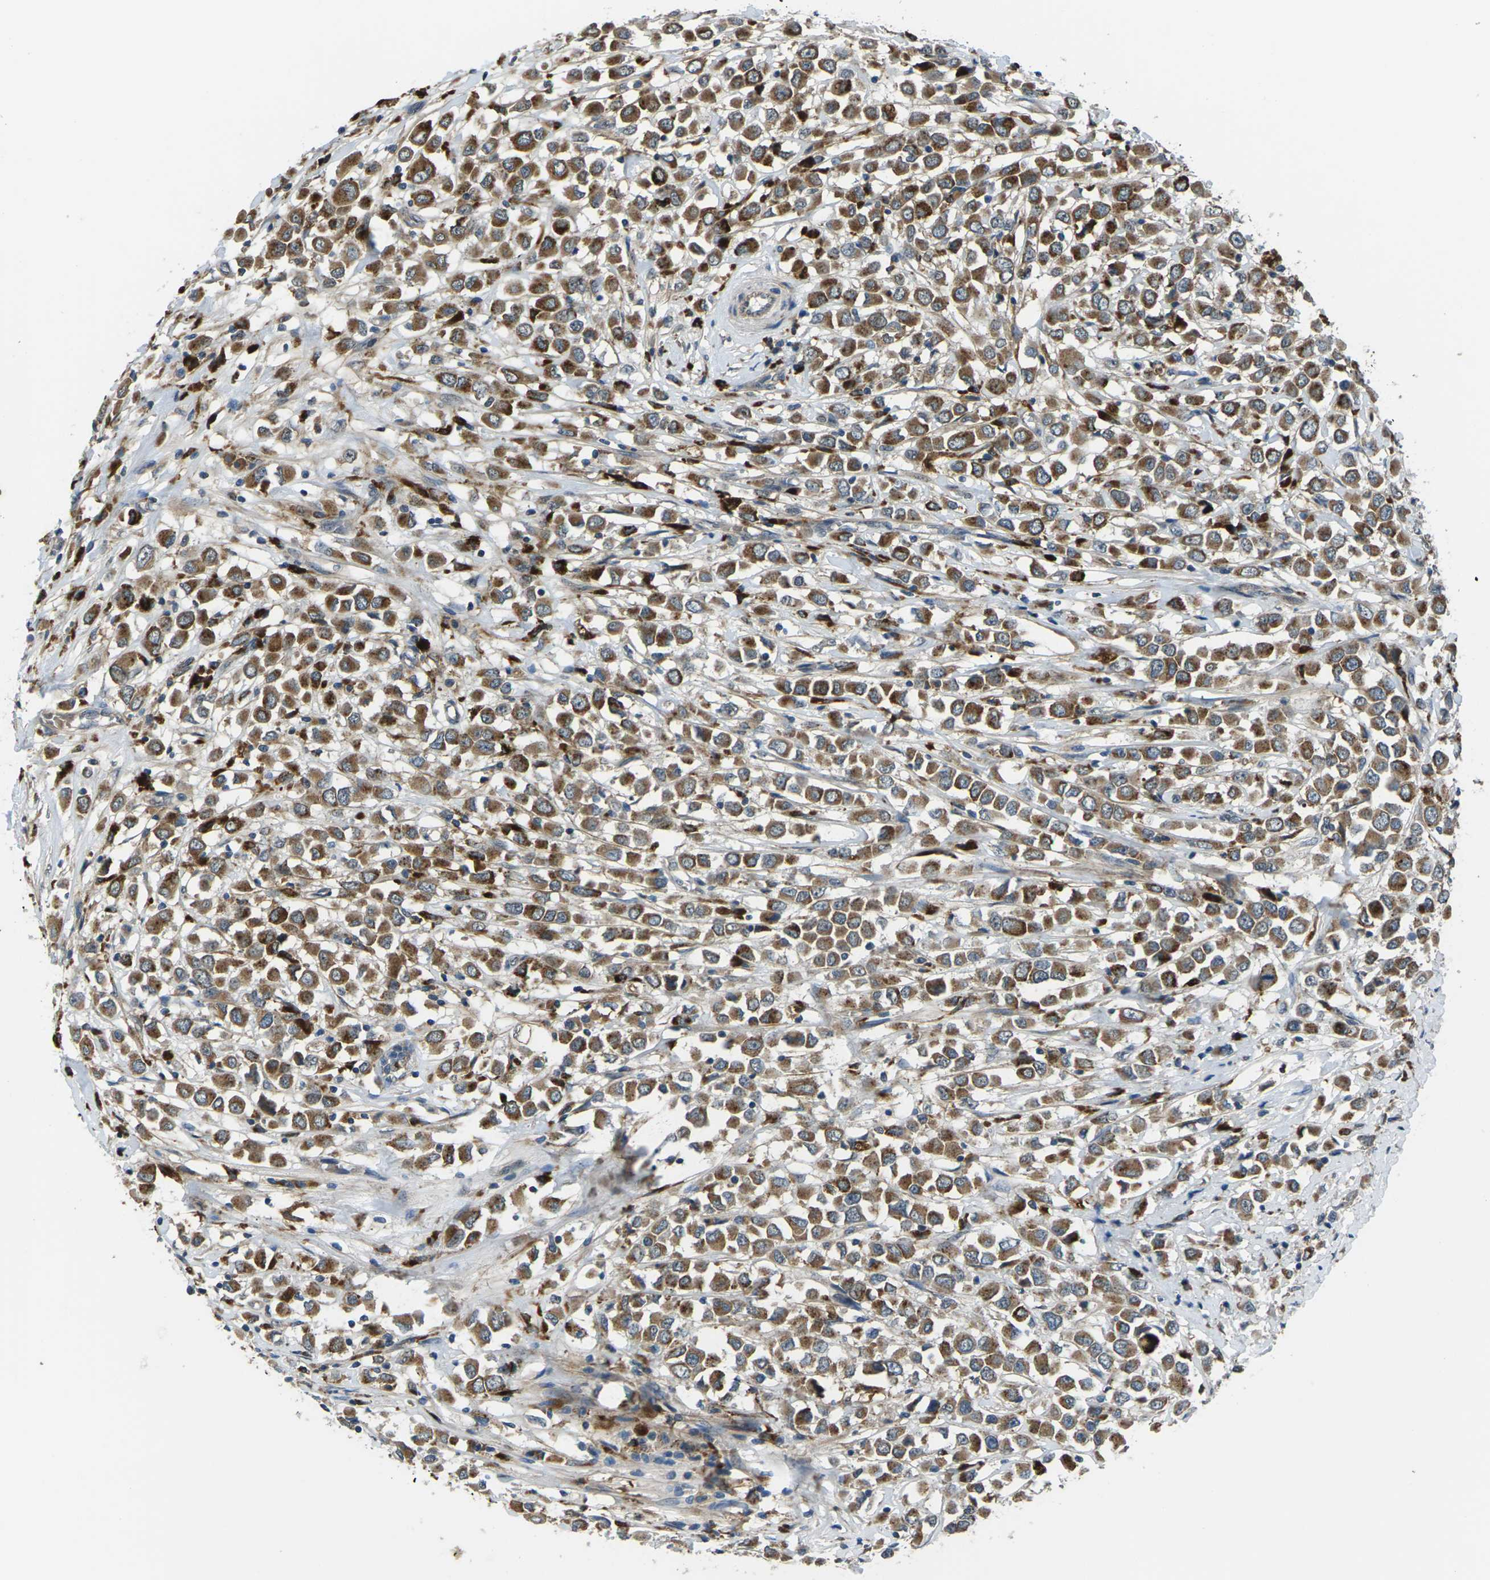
{"staining": {"intensity": "moderate", "quantity": ">75%", "location": "cytoplasmic/membranous"}, "tissue": "breast cancer", "cell_type": "Tumor cells", "image_type": "cancer", "snomed": [{"axis": "morphology", "description": "Duct carcinoma"}, {"axis": "topography", "description": "Breast"}], "caption": "Tumor cells reveal medium levels of moderate cytoplasmic/membranous staining in approximately >75% of cells in human breast intraductal carcinoma.", "gene": "SLC31A2", "patient": {"sex": "female", "age": 61}}